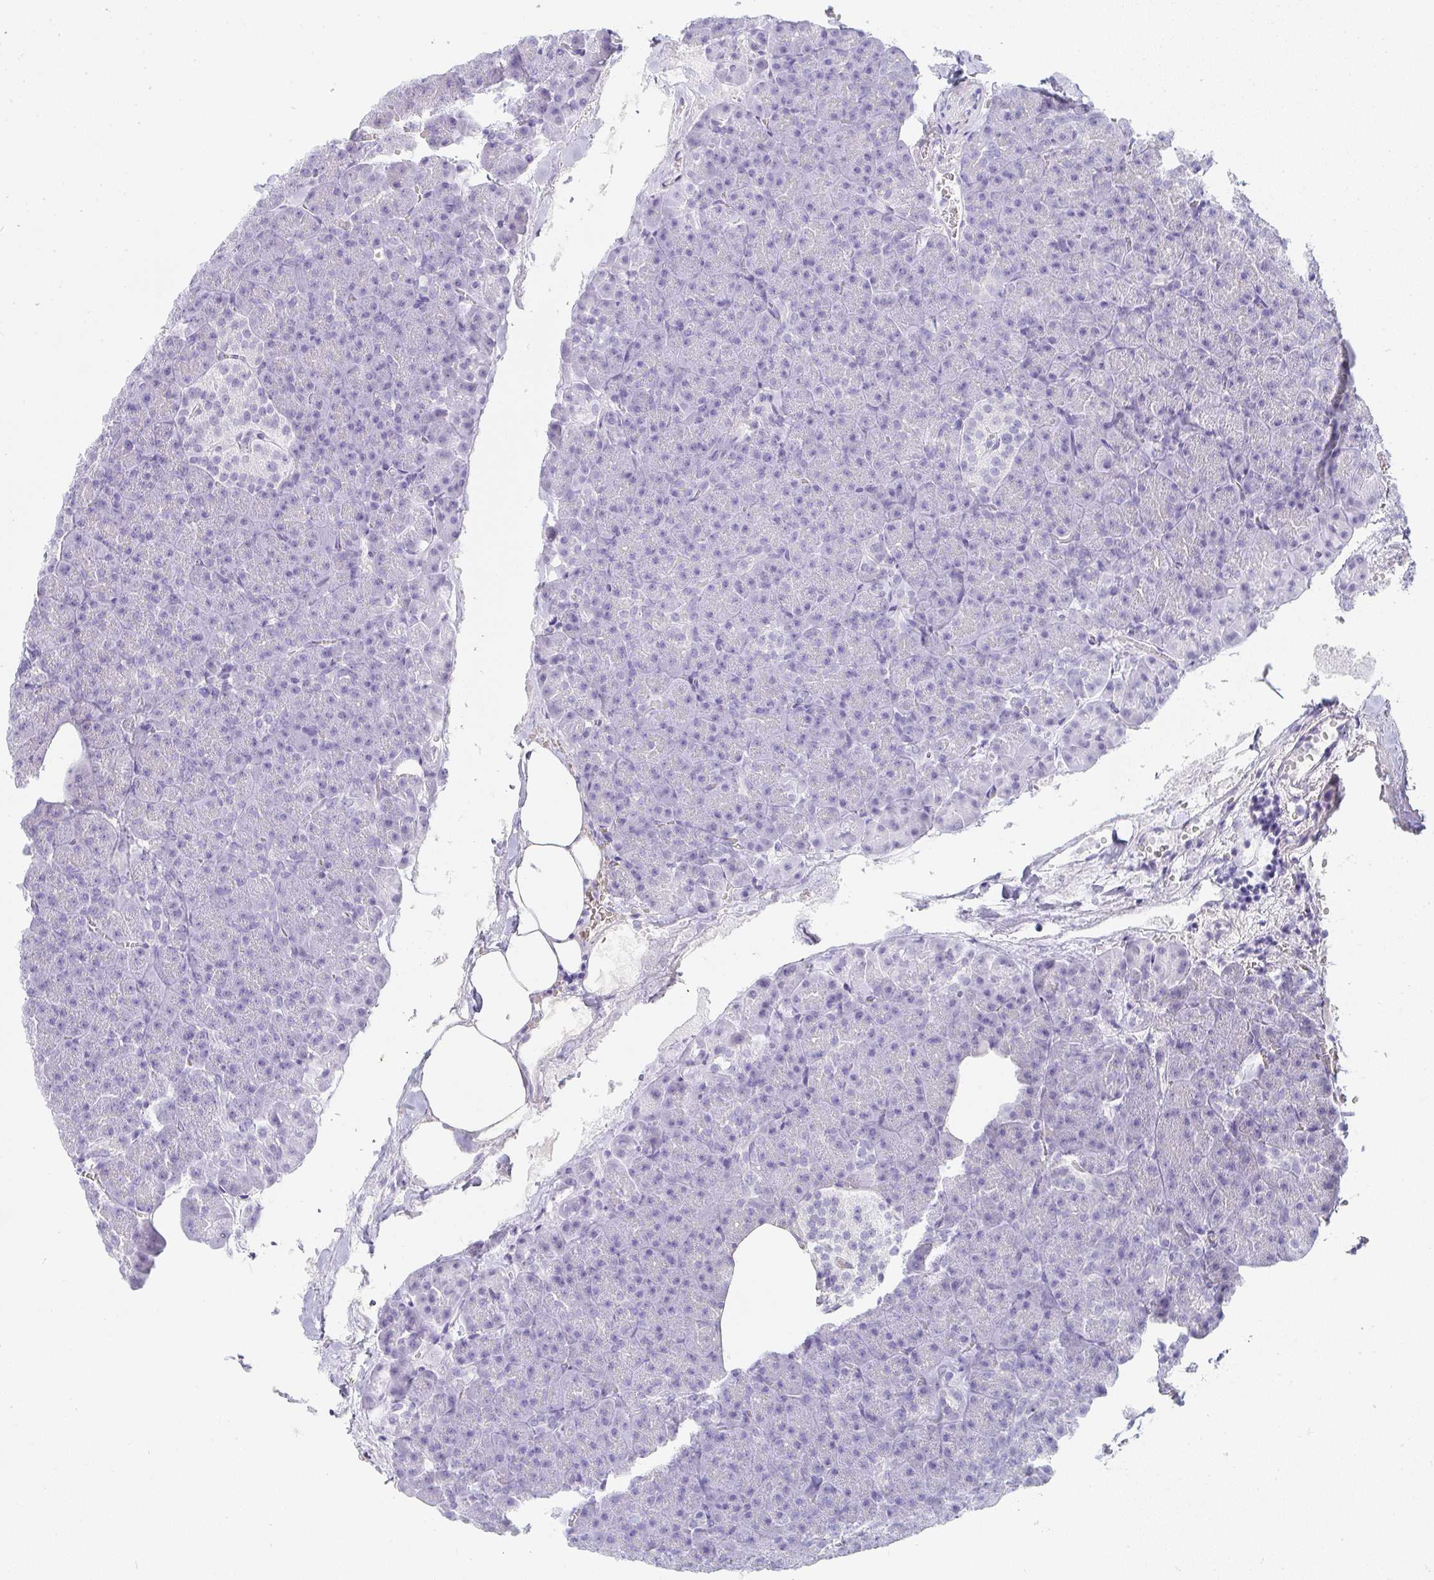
{"staining": {"intensity": "negative", "quantity": "none", "location": "none"}, "tissue": "pancreas", "cell_type": "Exocrine glandular cells", "image_type": "normal", "snomed": [{"axis": "morphology", "description": "Normal tissue, NOS"}, {"axis": "topography", "description": "Pancreas"}], "caption": "Exocrine glandular cells show no significant protein staining in unremarkable pancreas. (Stains: DAB IHC with hematoxylin counter stain, Microscopy: brightfield microscopy at high magnification).", "gene": "PRND", "patient": {"sex": "female", "age": 74}}